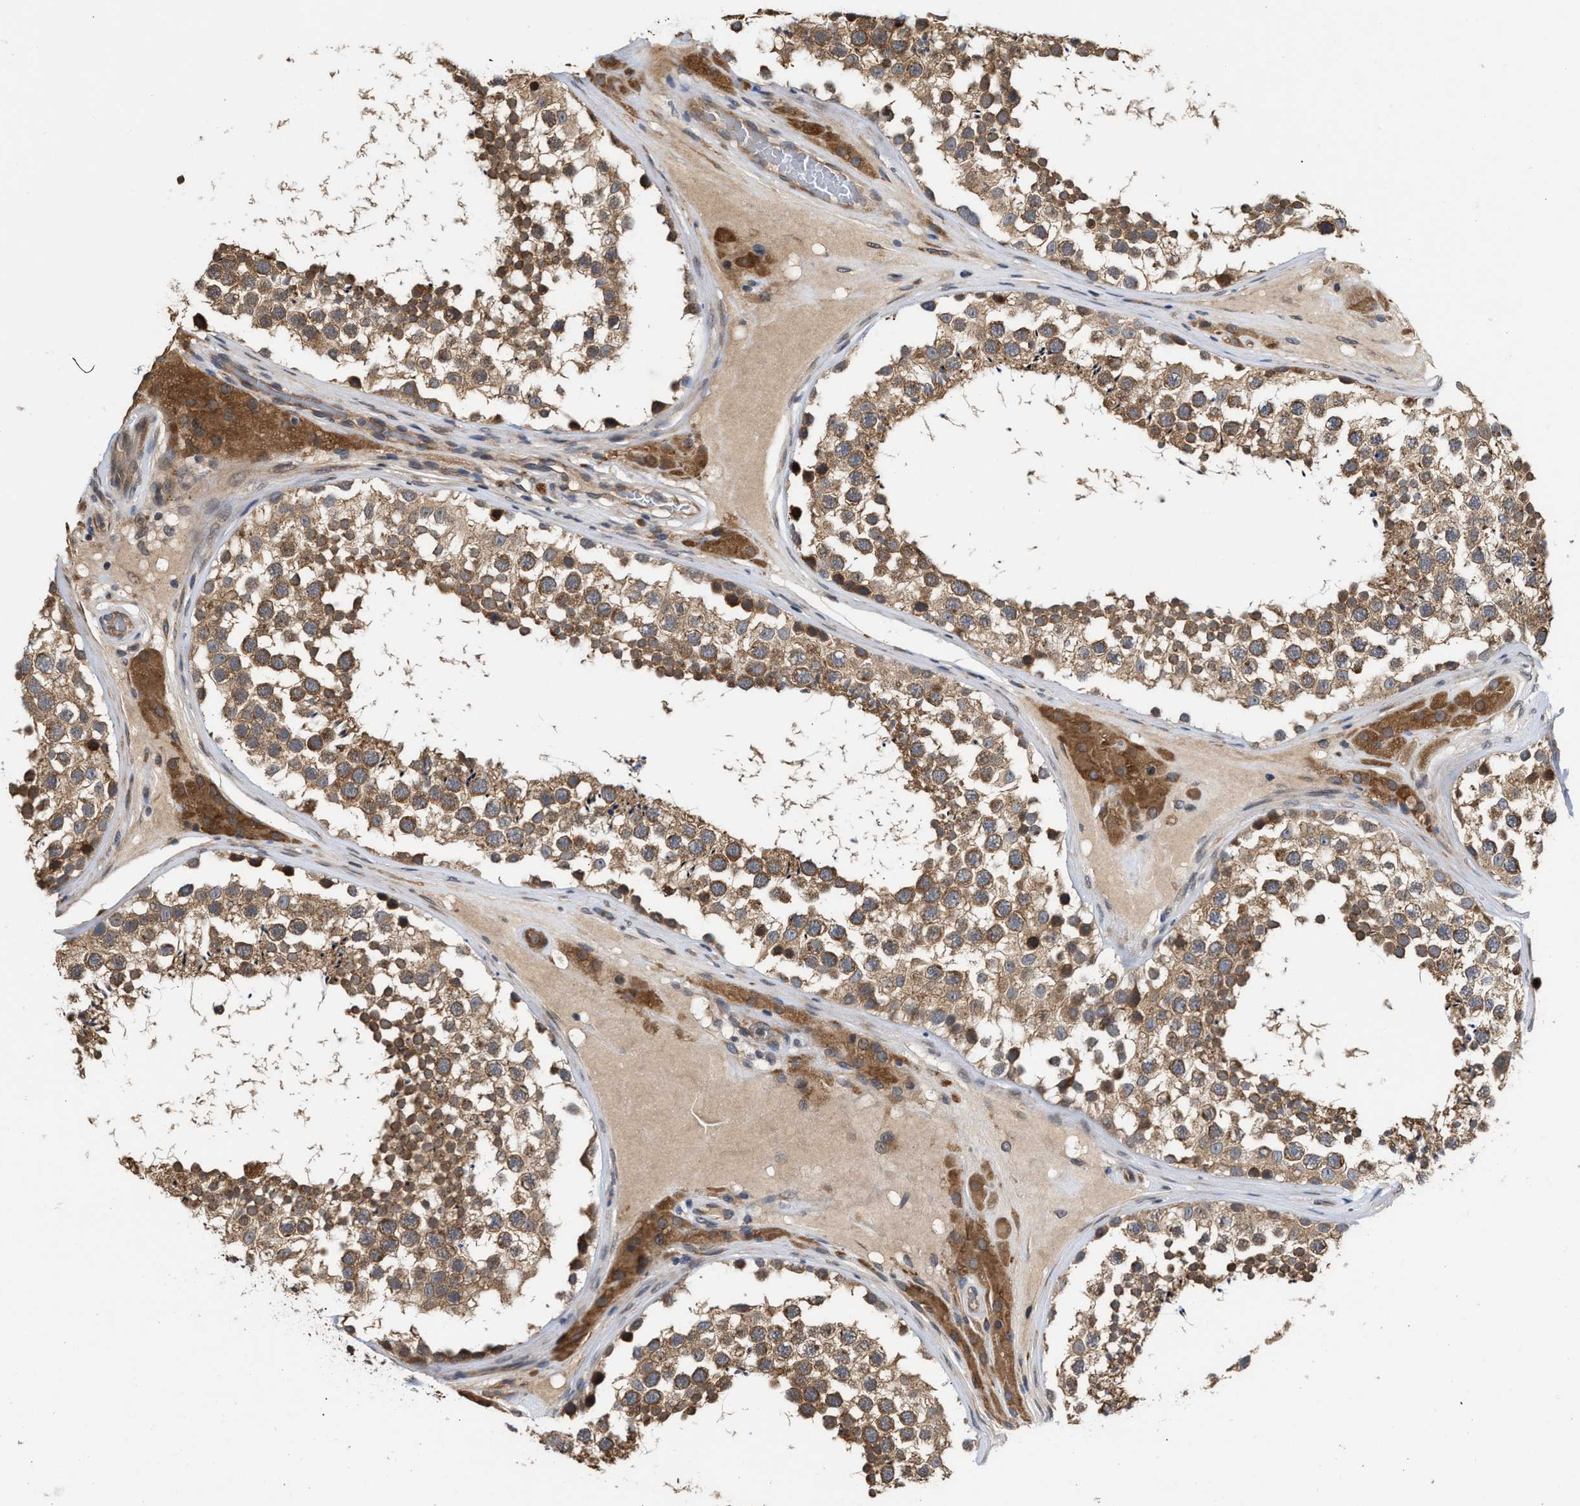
{"staining": {"intensity": "moderate", "quantity": ">75%", "location": "cytoplasmic/membranous"}, "tissue": "testis", "cell_type": "Cells in seminiferous ducts", "image_type": "normal", "snomed": [{"axis": "morphology", "description": "Normal tissue, NOS"}, {"axis": "topography", "description": "Testis"}], "caption": "Protein staining of normal testis shows moderate cytoplasmic/membranous expression in about >75% of cells in seminiferous ducts. (Stains: DAB in brown, nuclei in blue, Microscopy: brightfield microscopy at high magnification).", "gene": "SAR1A", "patient": {"sex": "male", "age": 46}}